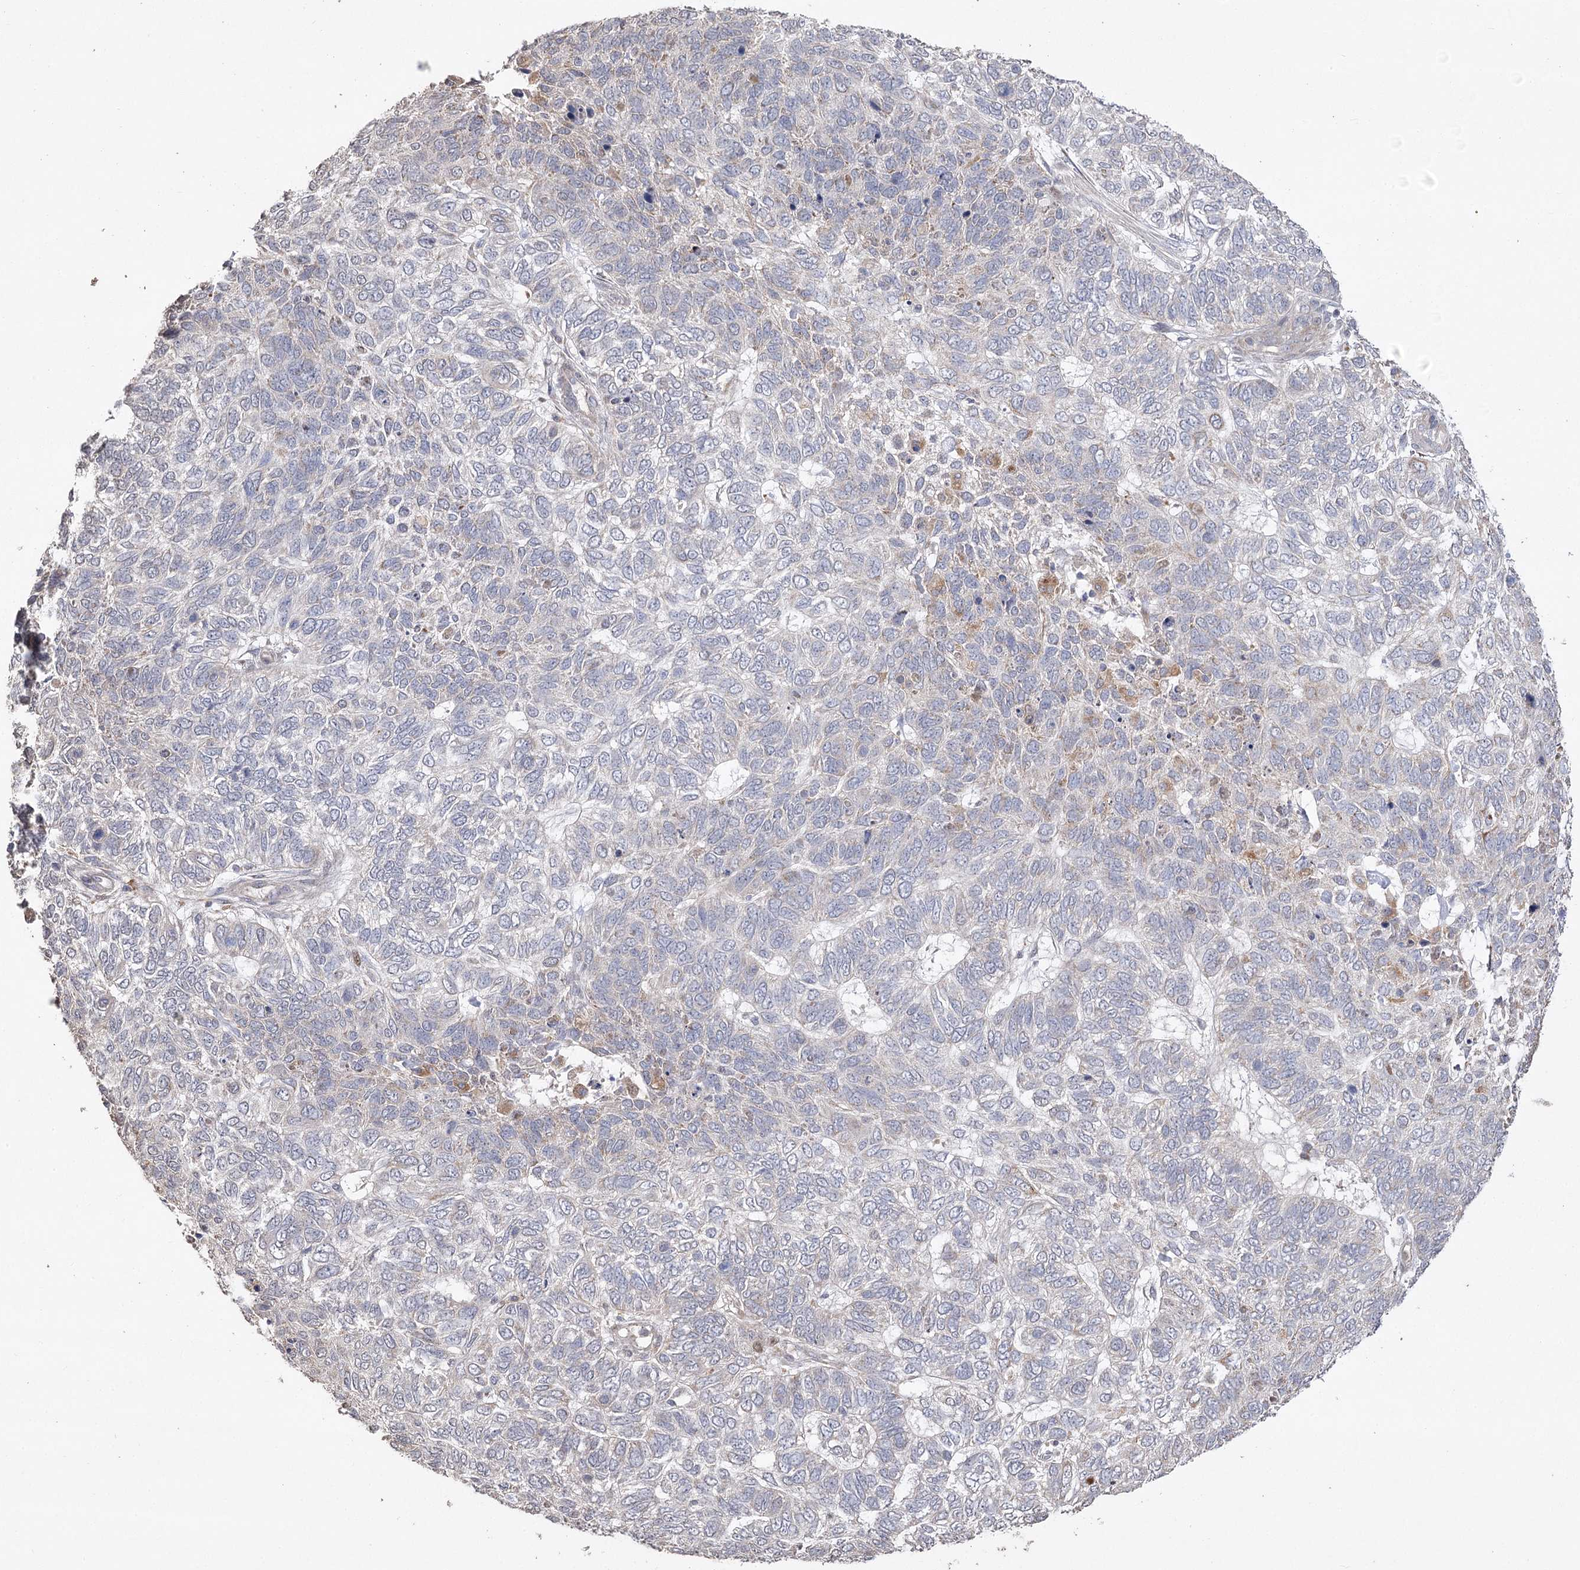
{"staining": {"intensity": "negative", "quantity": "none", "location": "none"}, "tissue": "skin cancer", "cell_type": "Tumor cells", "image_type": "cancer", "snomed": [{"axis": "morphology", "description": "Basal cell carcinoma"}, {"axis": "topography", "description": "Skin"}], "caption": "Immunohistochemistry (IHC) histopathology image of neoplastic tissue: skin basal cell carcinoma stained with DAB reveals no significant protein staining in tumor cells.", "gene": "OBSL1", "patient": {"sex": "female", "age": 65}}